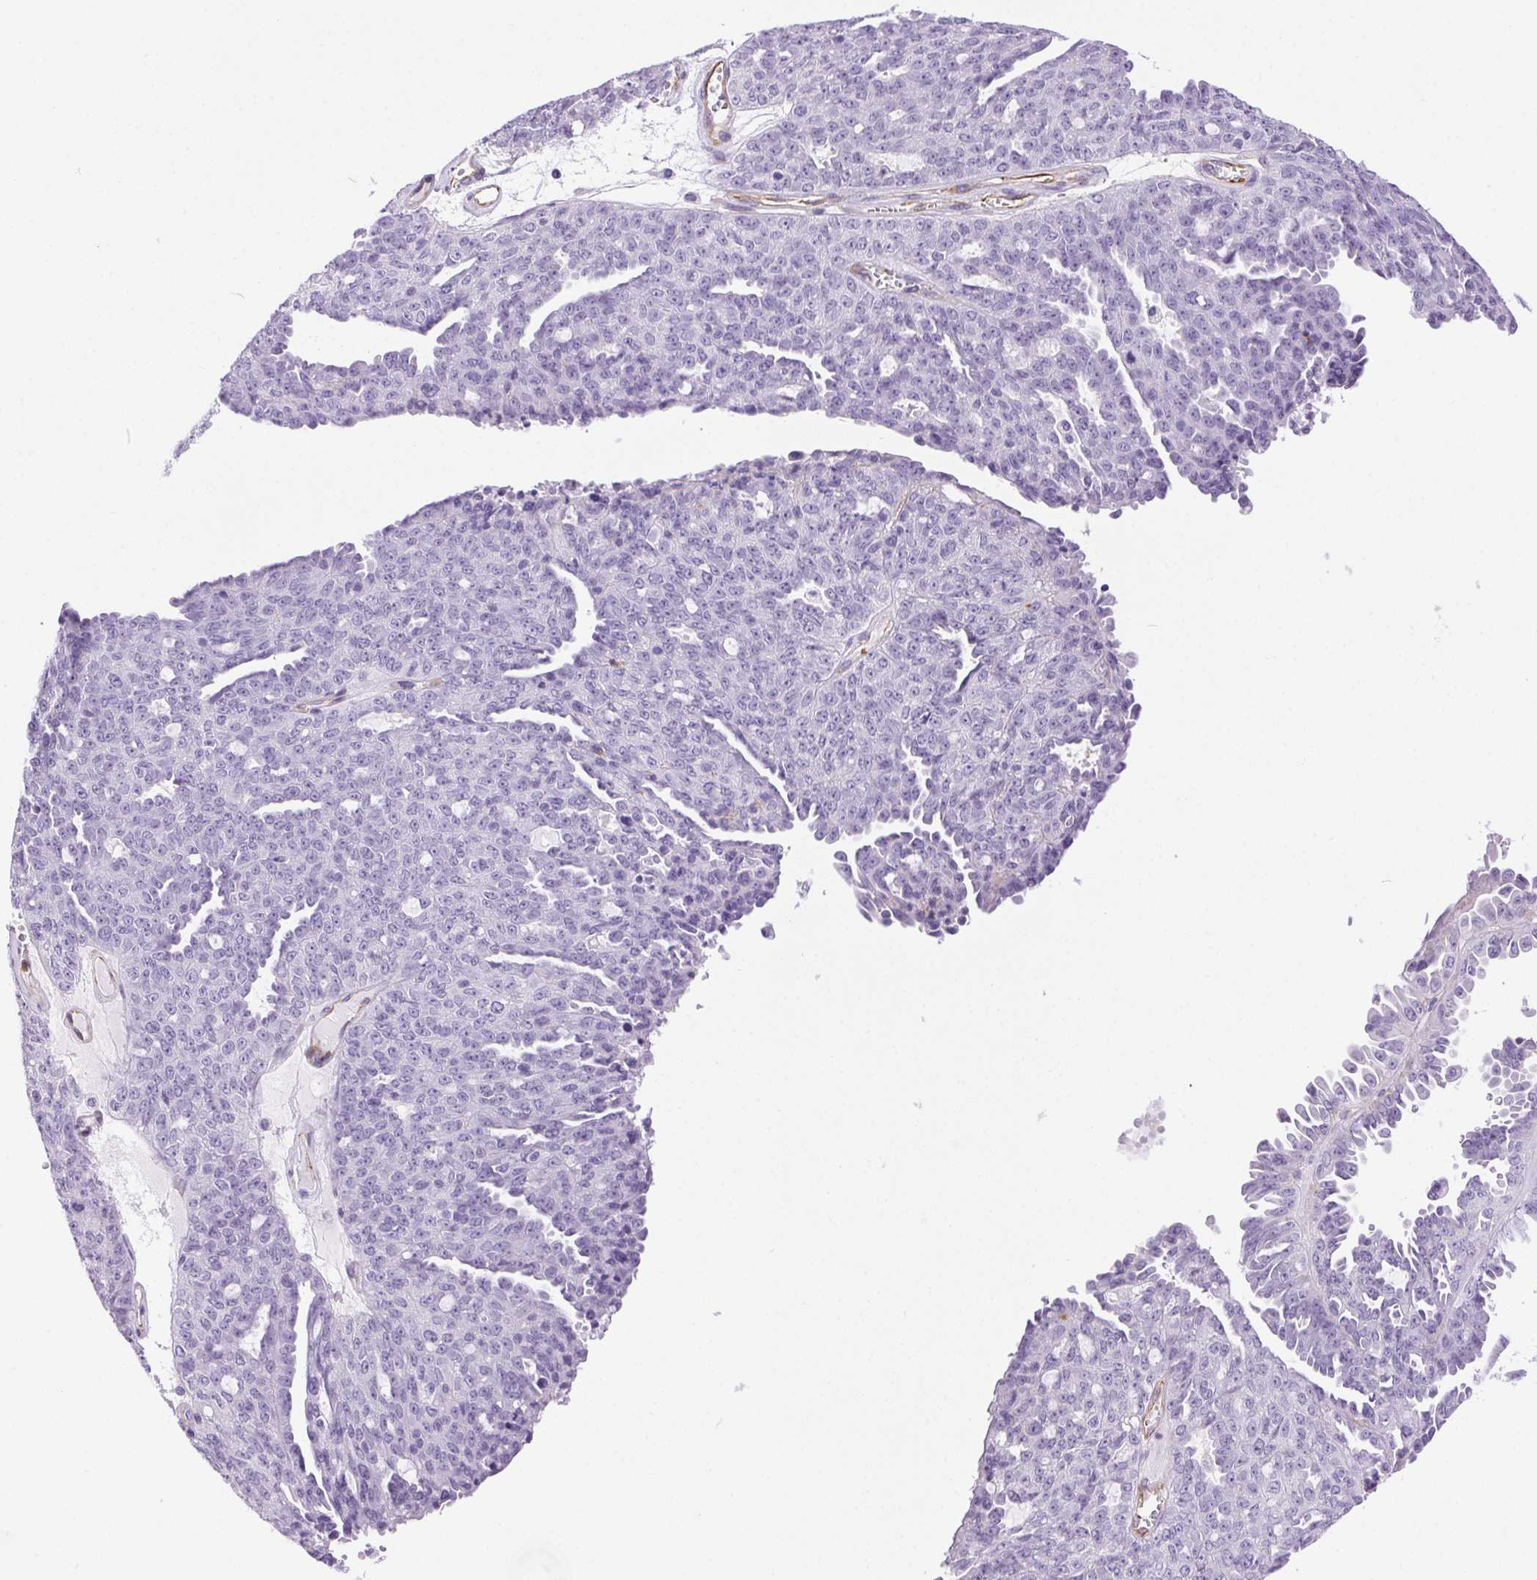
{"staining": {"intensity": "negative", "quantity": "none", "location": "none"}, "tissue": "ovarian cancer", "cell_type": "Tumor cells", "image_type": "cancer", "snomed": [{"axis": "morphology", "description": "Cystadenocarcinoma, serous, NOS"}, {"axis": "topography", "description": "Ovary"}], "caption": "Immunohistochemistry of ovarian cancer displays no staining in tumor cells.", "gene": "SHCBP1L", "patient": {"sex": "female", "age": 71}}